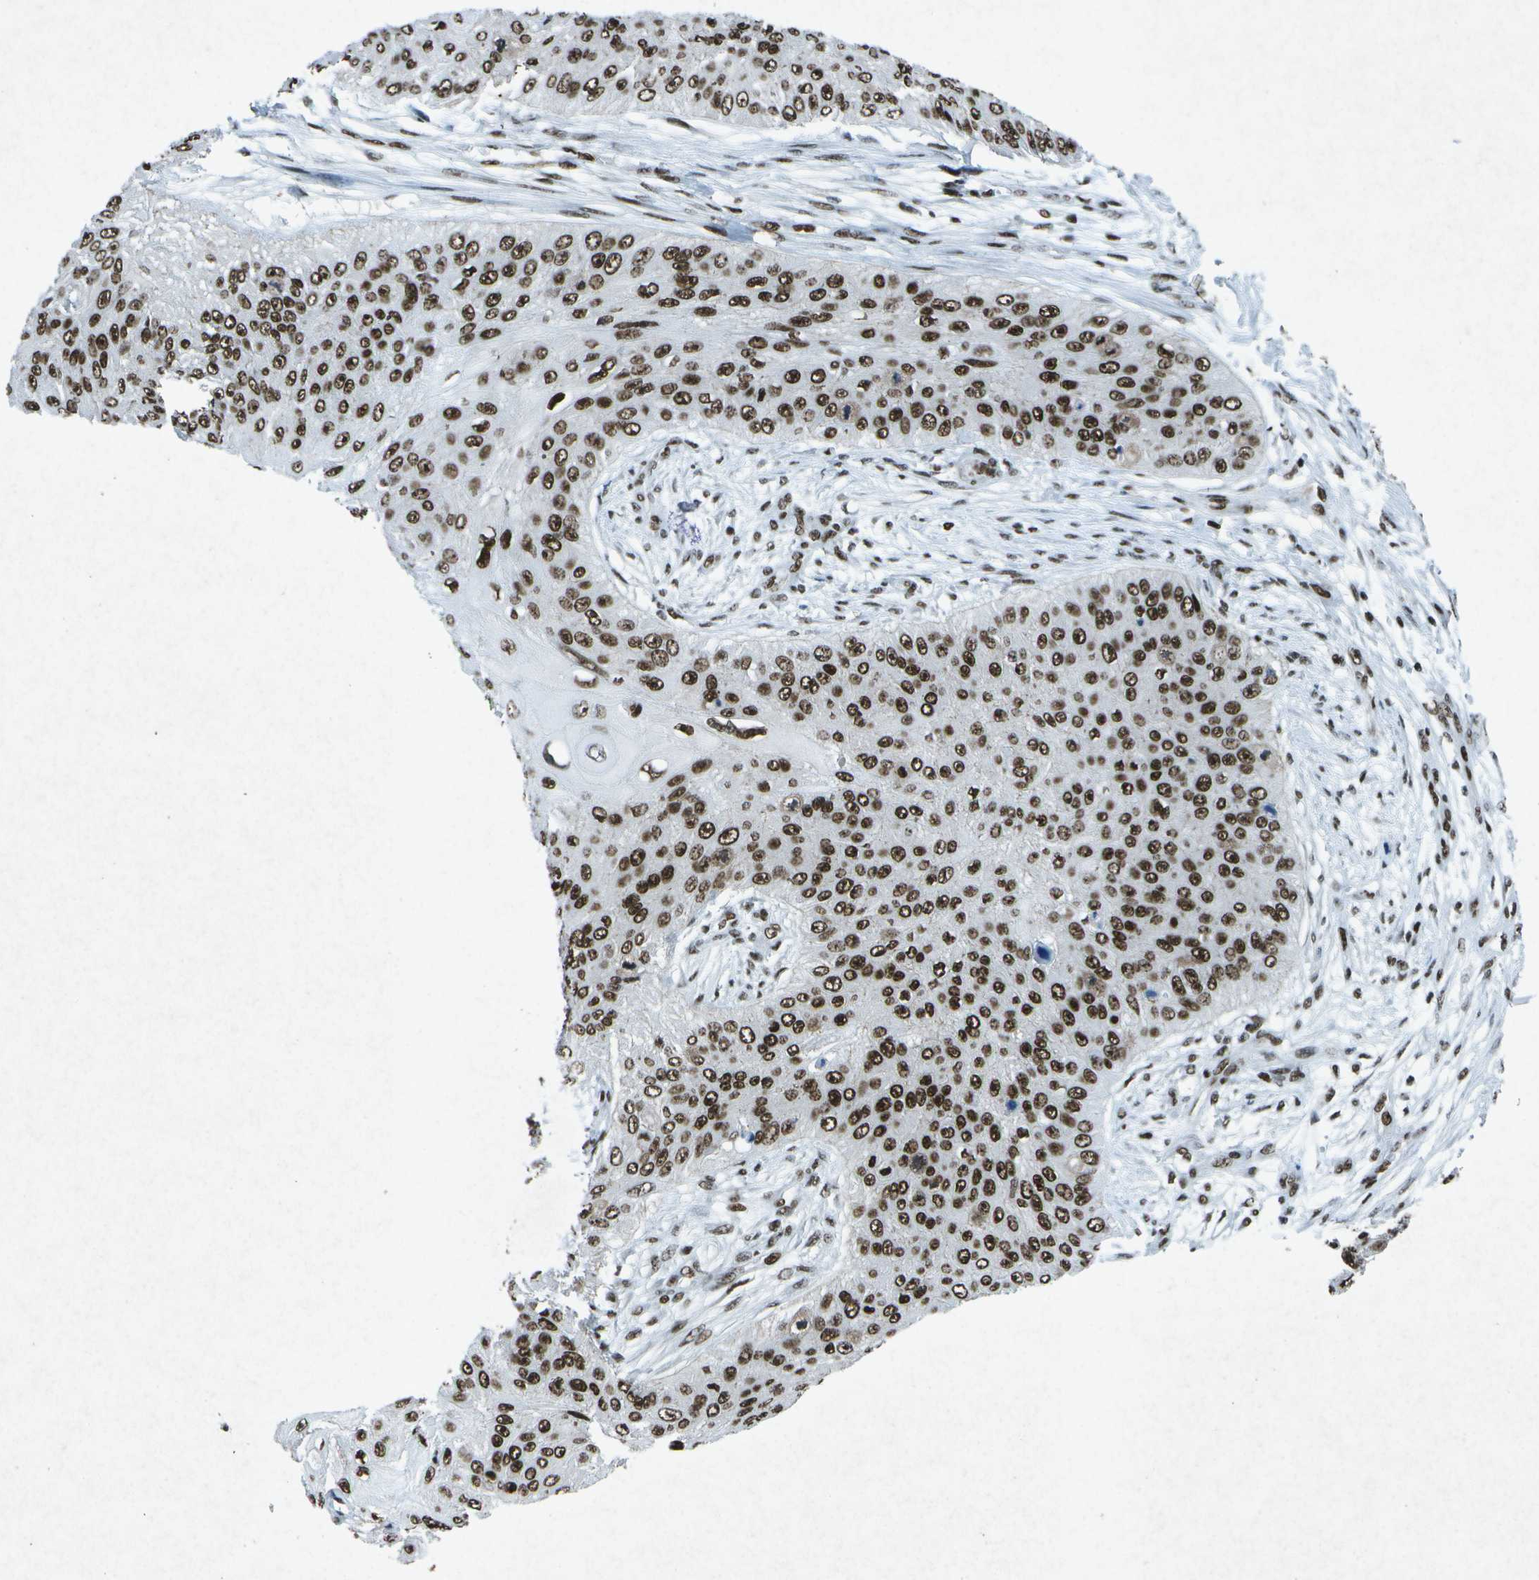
{"staining": {"intensity": "strong", "quantity": ">75%", "location": "nuclear"}, "tissue": "skin cancer", "cell_type": "Tumor cells", "image_type": "cancer", "snomed": [{"axis": "morphology", "description": "Squamous cell carcinoma, NOS"}, {"axis": "topography", "description": "Skin"}], "caption": "Protein expression analysis of skin squamous cell carcinoma displays strong nuclear staining in approximately >75% of tumor cells.", "gene": "MTA2", "patient": {"sex": "female", "age": 80}}